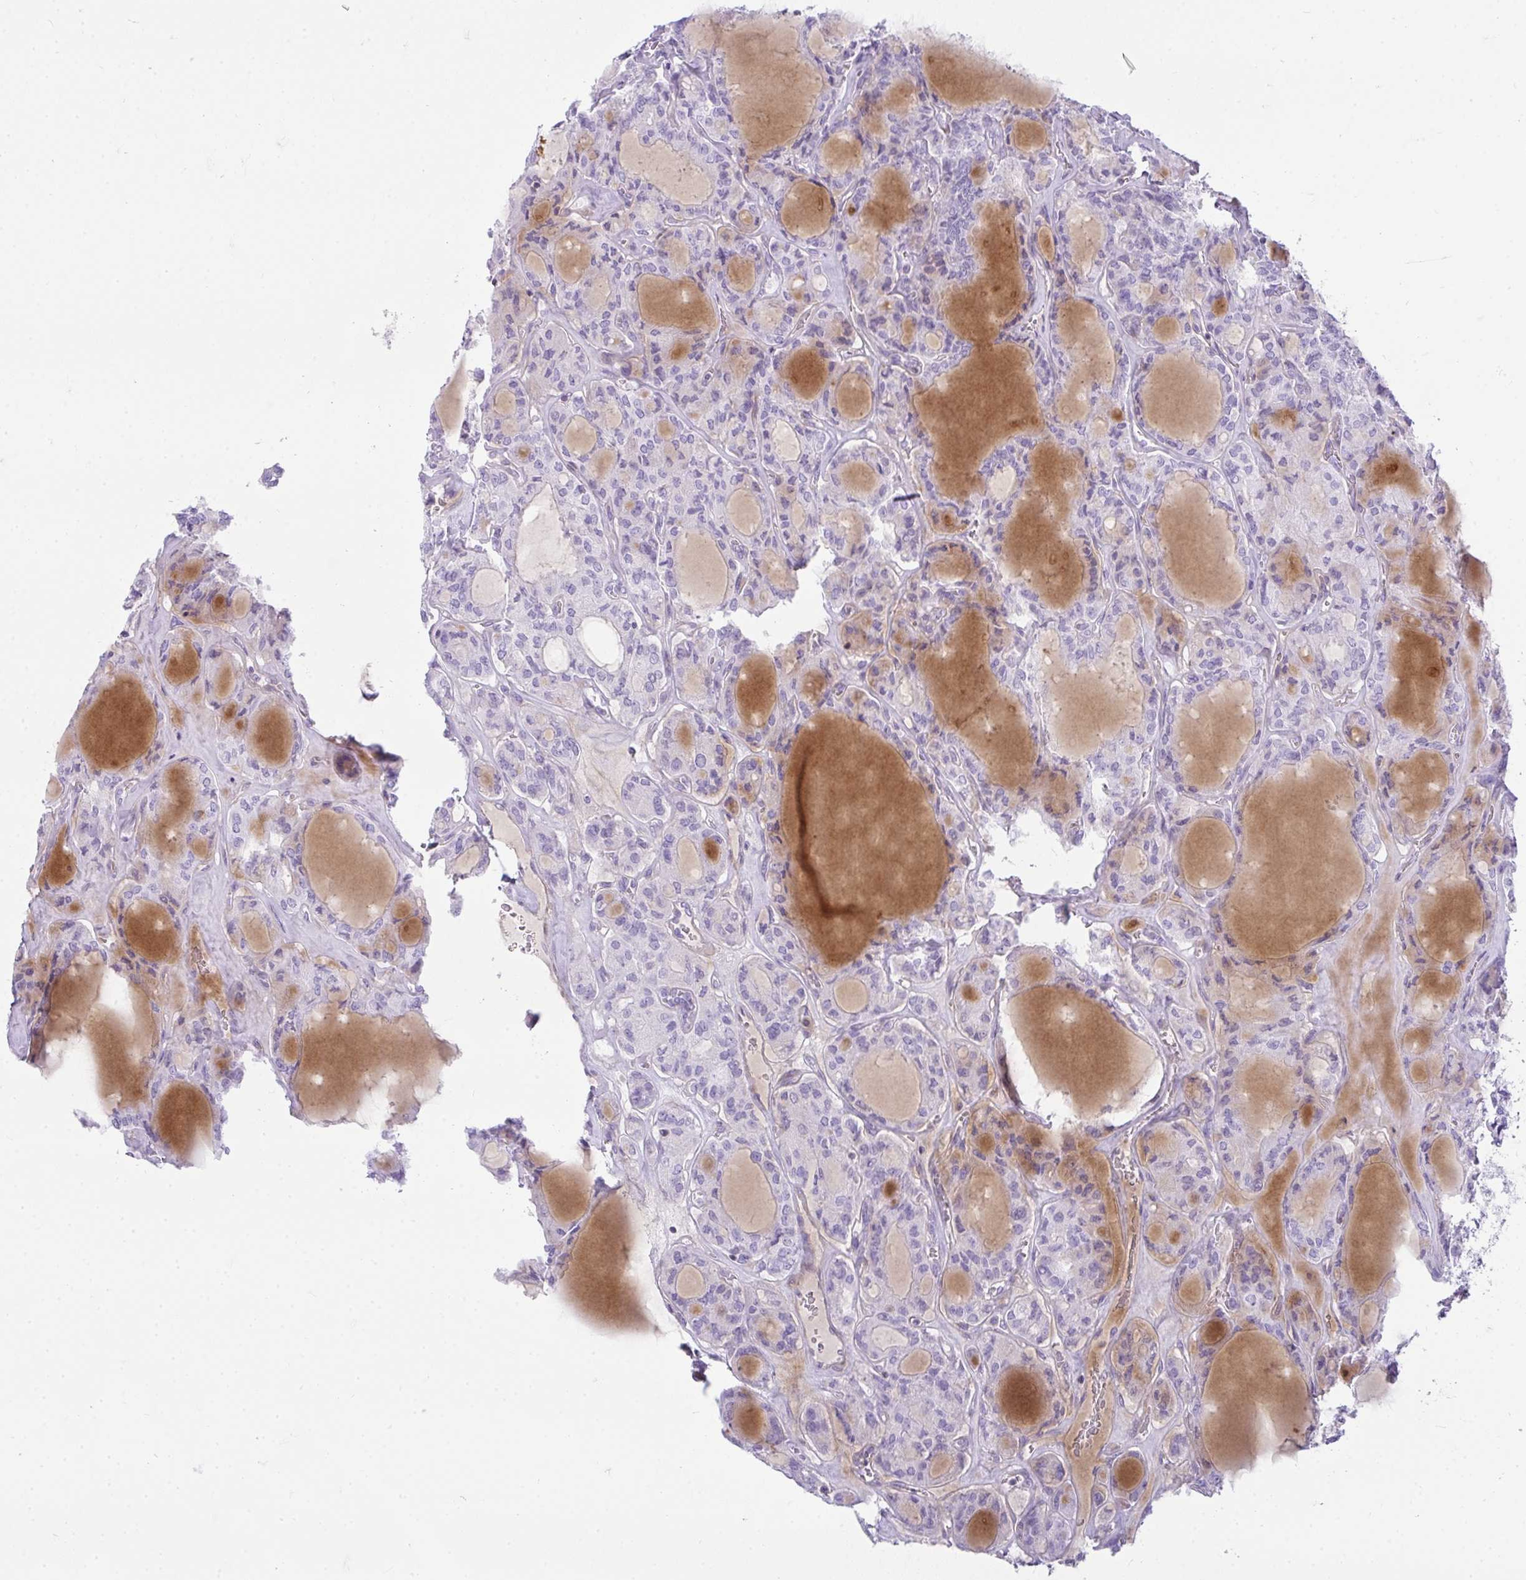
{"staining": {"intensity": "negative", "quantity": "none", "location": "none"}, "tissue": "thyroid cancer", "cell_type": "Tumor cells", "image_type": "cancer", "snomed": [{"axis": "morphology", "description": "Follicular adenoma carcinoma, NOS"}, {"axis": "topography", "description": "Thyroid gland"}], "caption": "High magnification brightfield microscopy of thyroid follicular adenoma carcinoma stained with DAB (brown) and counterstained with hematoxylin (blue): tumor cells show no significant positivity. (DAB (3,3'-diaminobenzidine) immunohistochemistry with hematoxylin counter stain).", "gene": "CDRT15", "patient": {"sex": "female", "age": 63}}